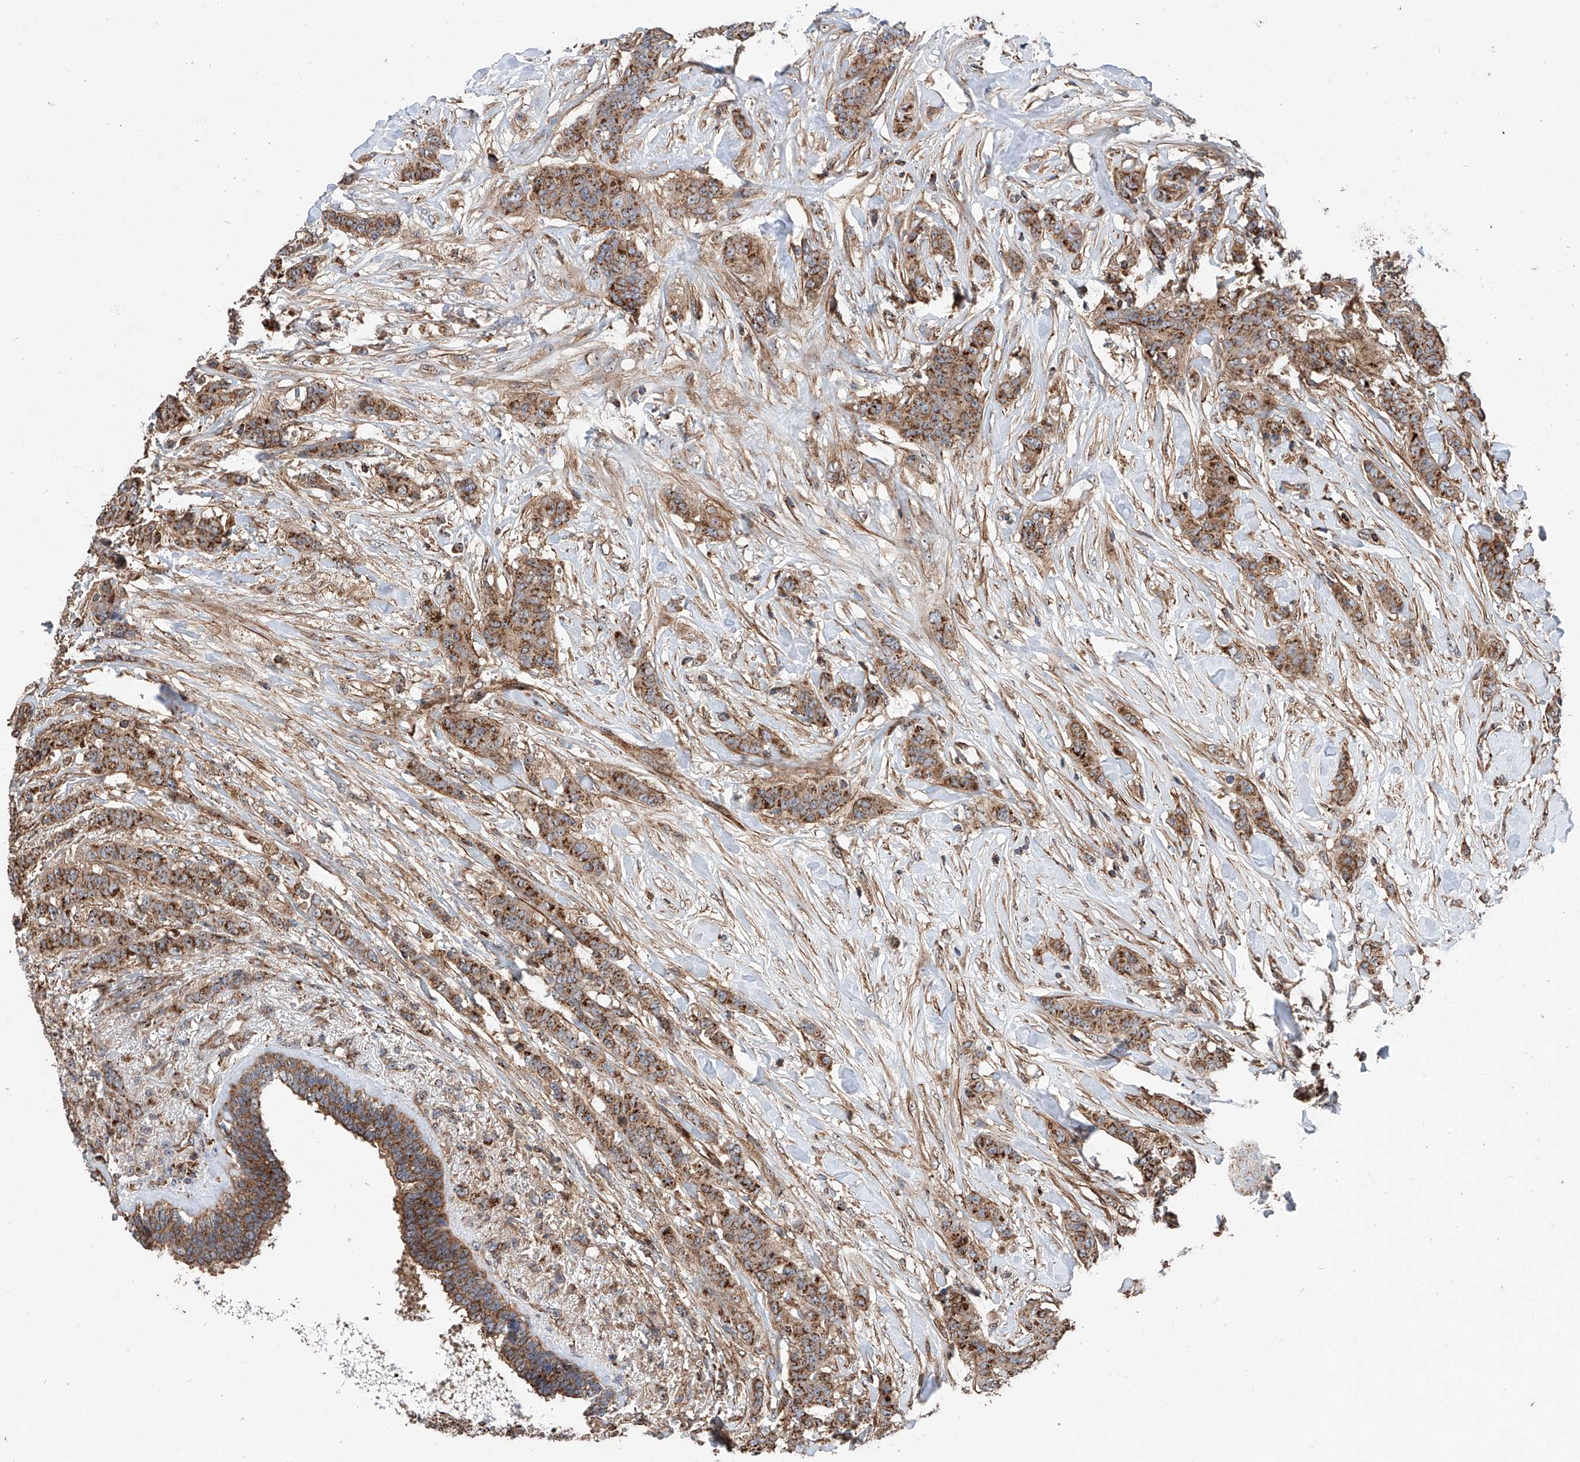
{"staining": {"intensity": "moderate", "quantity": ">75%", "location": "cytoplasmic/membranous"}, "tissue": "breast cancer", "cell_type": "Tumor cells", "image_type": "cancer", "snomed": [{"axis": "morphology", "description": "Duct carcinoma"}, {"axis": "topography", "description": "Breast"}], "caption": "Immunohistochemical staining of breast intraductal carcinoma exhibits medium levels of moderate cytoplasmic/membranous positivity in about >75% of tumor cells.", "gene": "PISD", "patient": {"sex": "female", "age": 40}}